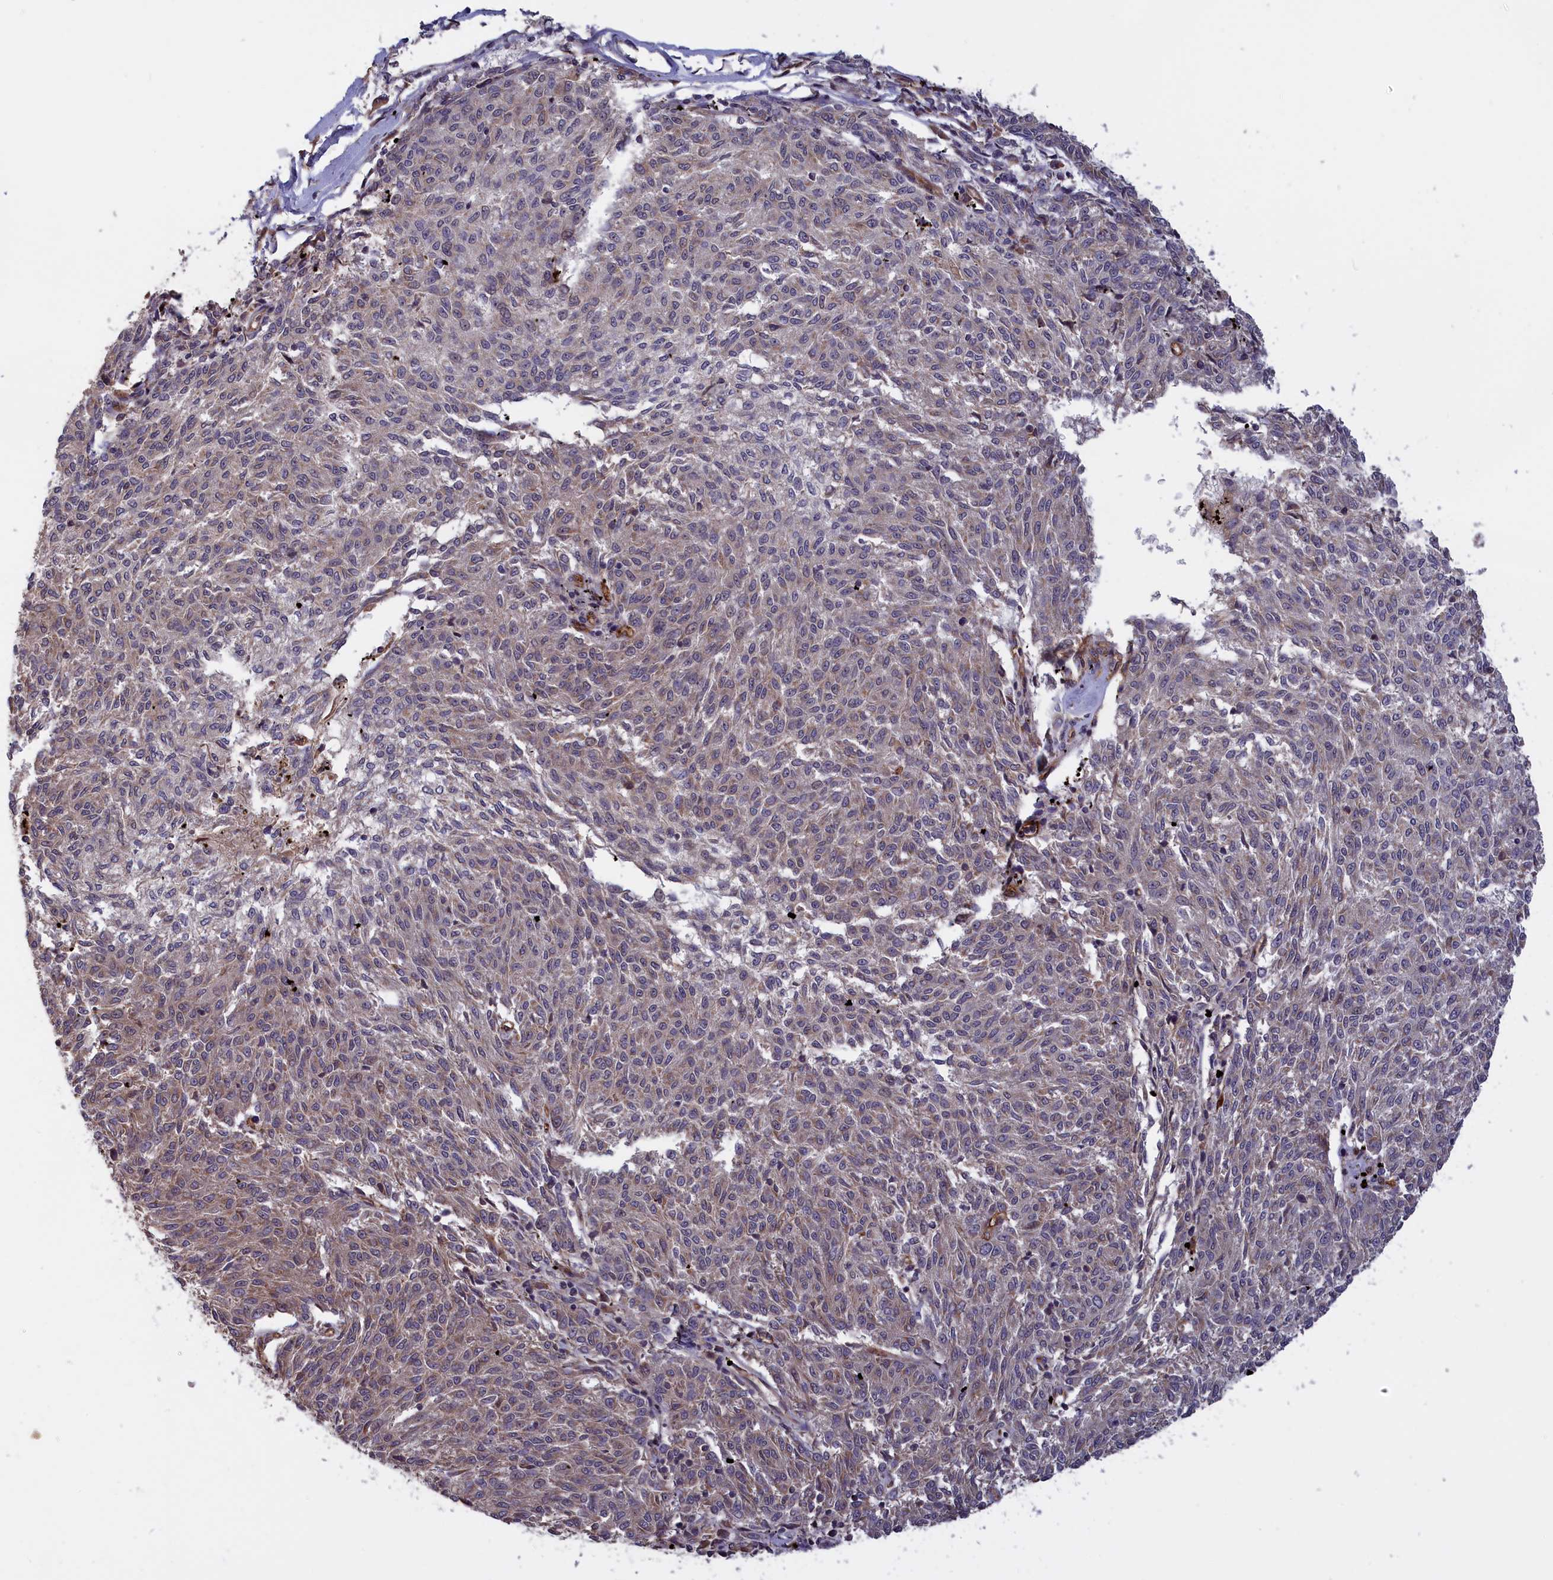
{"staining": {"intensity": "weak", "quantity": "25%-75%", "location": "cytoplasmic/membranous"}, "tissue": "melanoma", "cell_type": "Tumor cells", "image_type": "cancer", "snomed": [{"axis": "morphology", "description": "Malignant melanoma, NOS"}, {"axis": "topography", "description": "Skin"}], "caption": "Tumor cells reveal low levels of weak cytoplasmic/membranous expression in approximately 25%-75% of cells in malignant melanoma.", "gene": "EPB41L4B", "patient": {"sex": "female", "age": 72}}